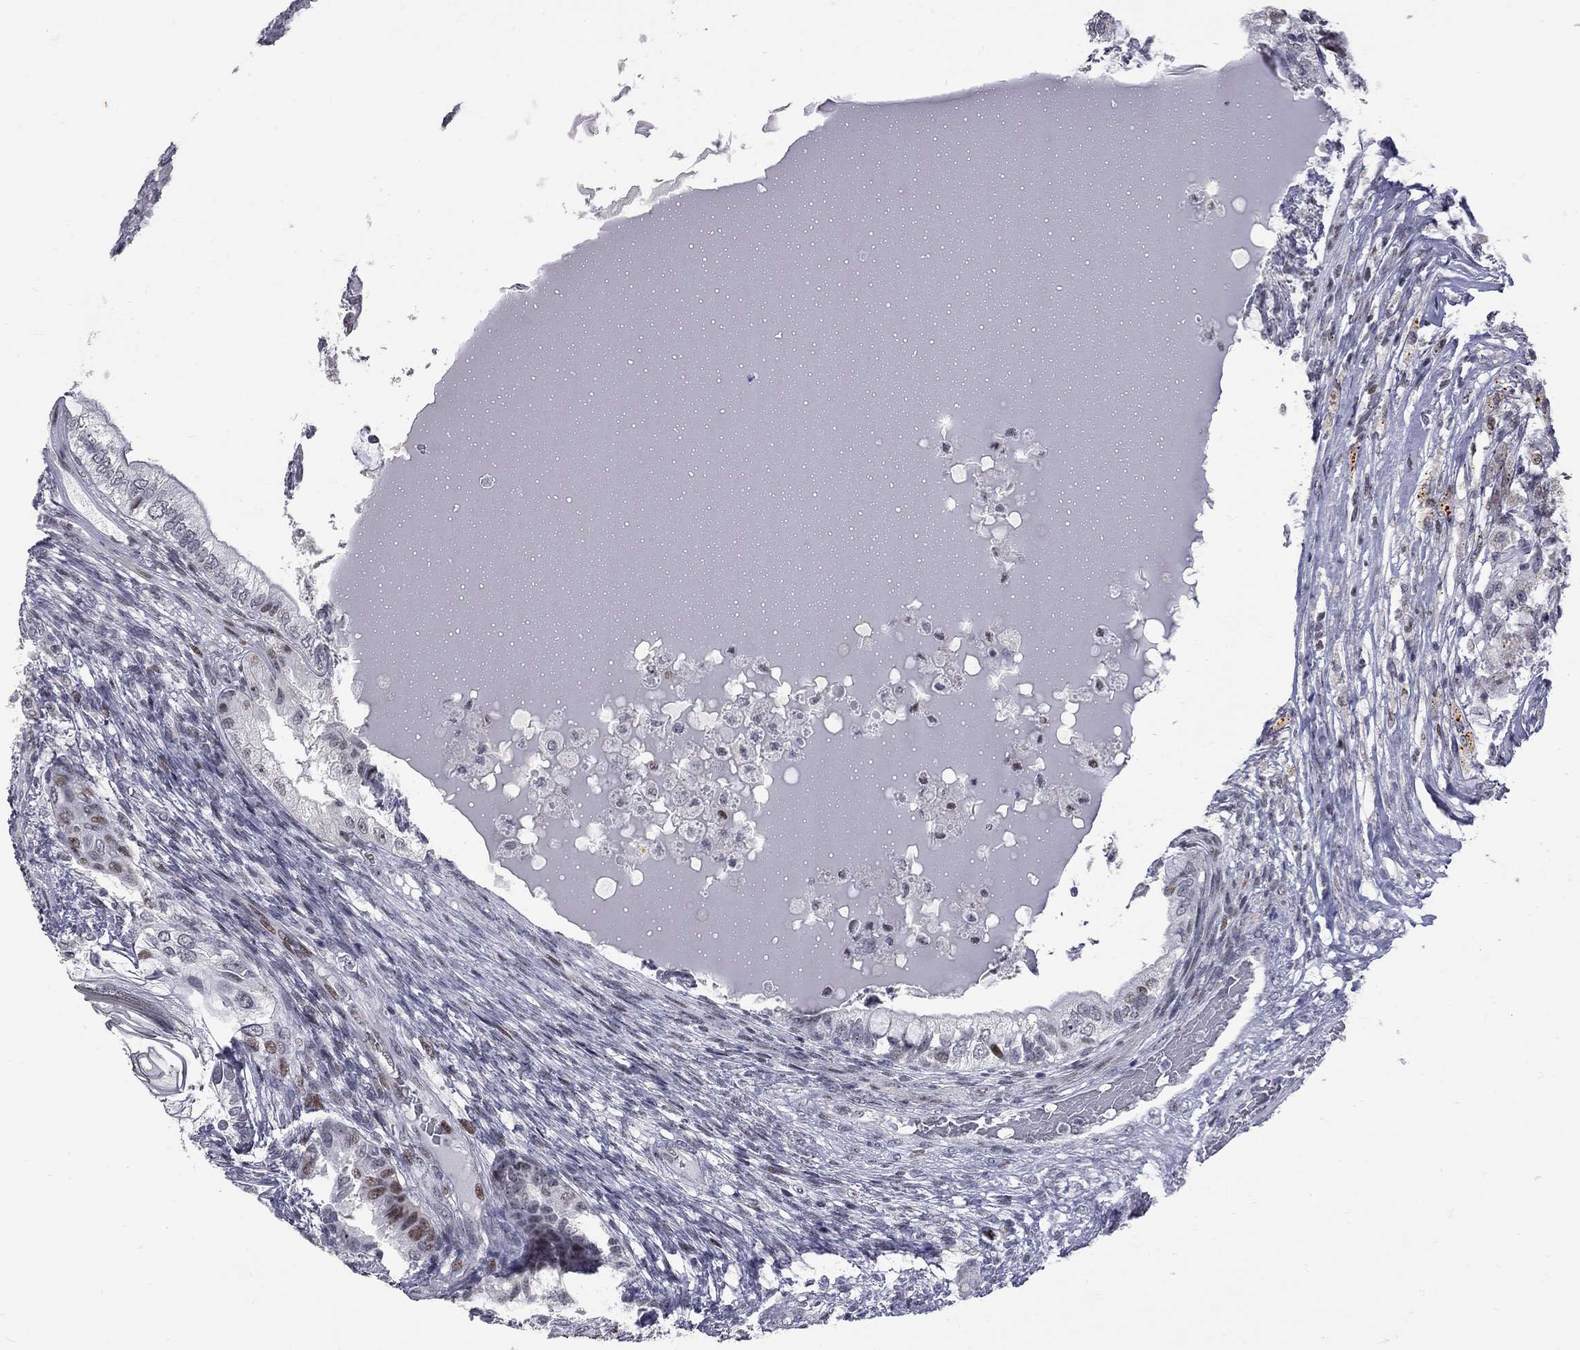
{"staining": {"intensity": "moderate", "quantity": "<25%", "location": "nuclear"}, "tissue": "testis cancer", "cell_type": "Tumor cells", "image_type": "cancer", "snomed": [{"axis": "morphology", "description": "Seminoma, NOS"}, {"axis": "morphology", "description": "Carcinoma, Embryonal, NOS"}, {"axis": "topography", "description": "Testis"}], "caption": "Human embryonal carcinoma (testis) stained with a brown dye reveals moderate nuclear positive positivity in approximately <25% of tumor cells.", "gene": "ZNF154", "patient": {"sex": "male", "age": 41}}